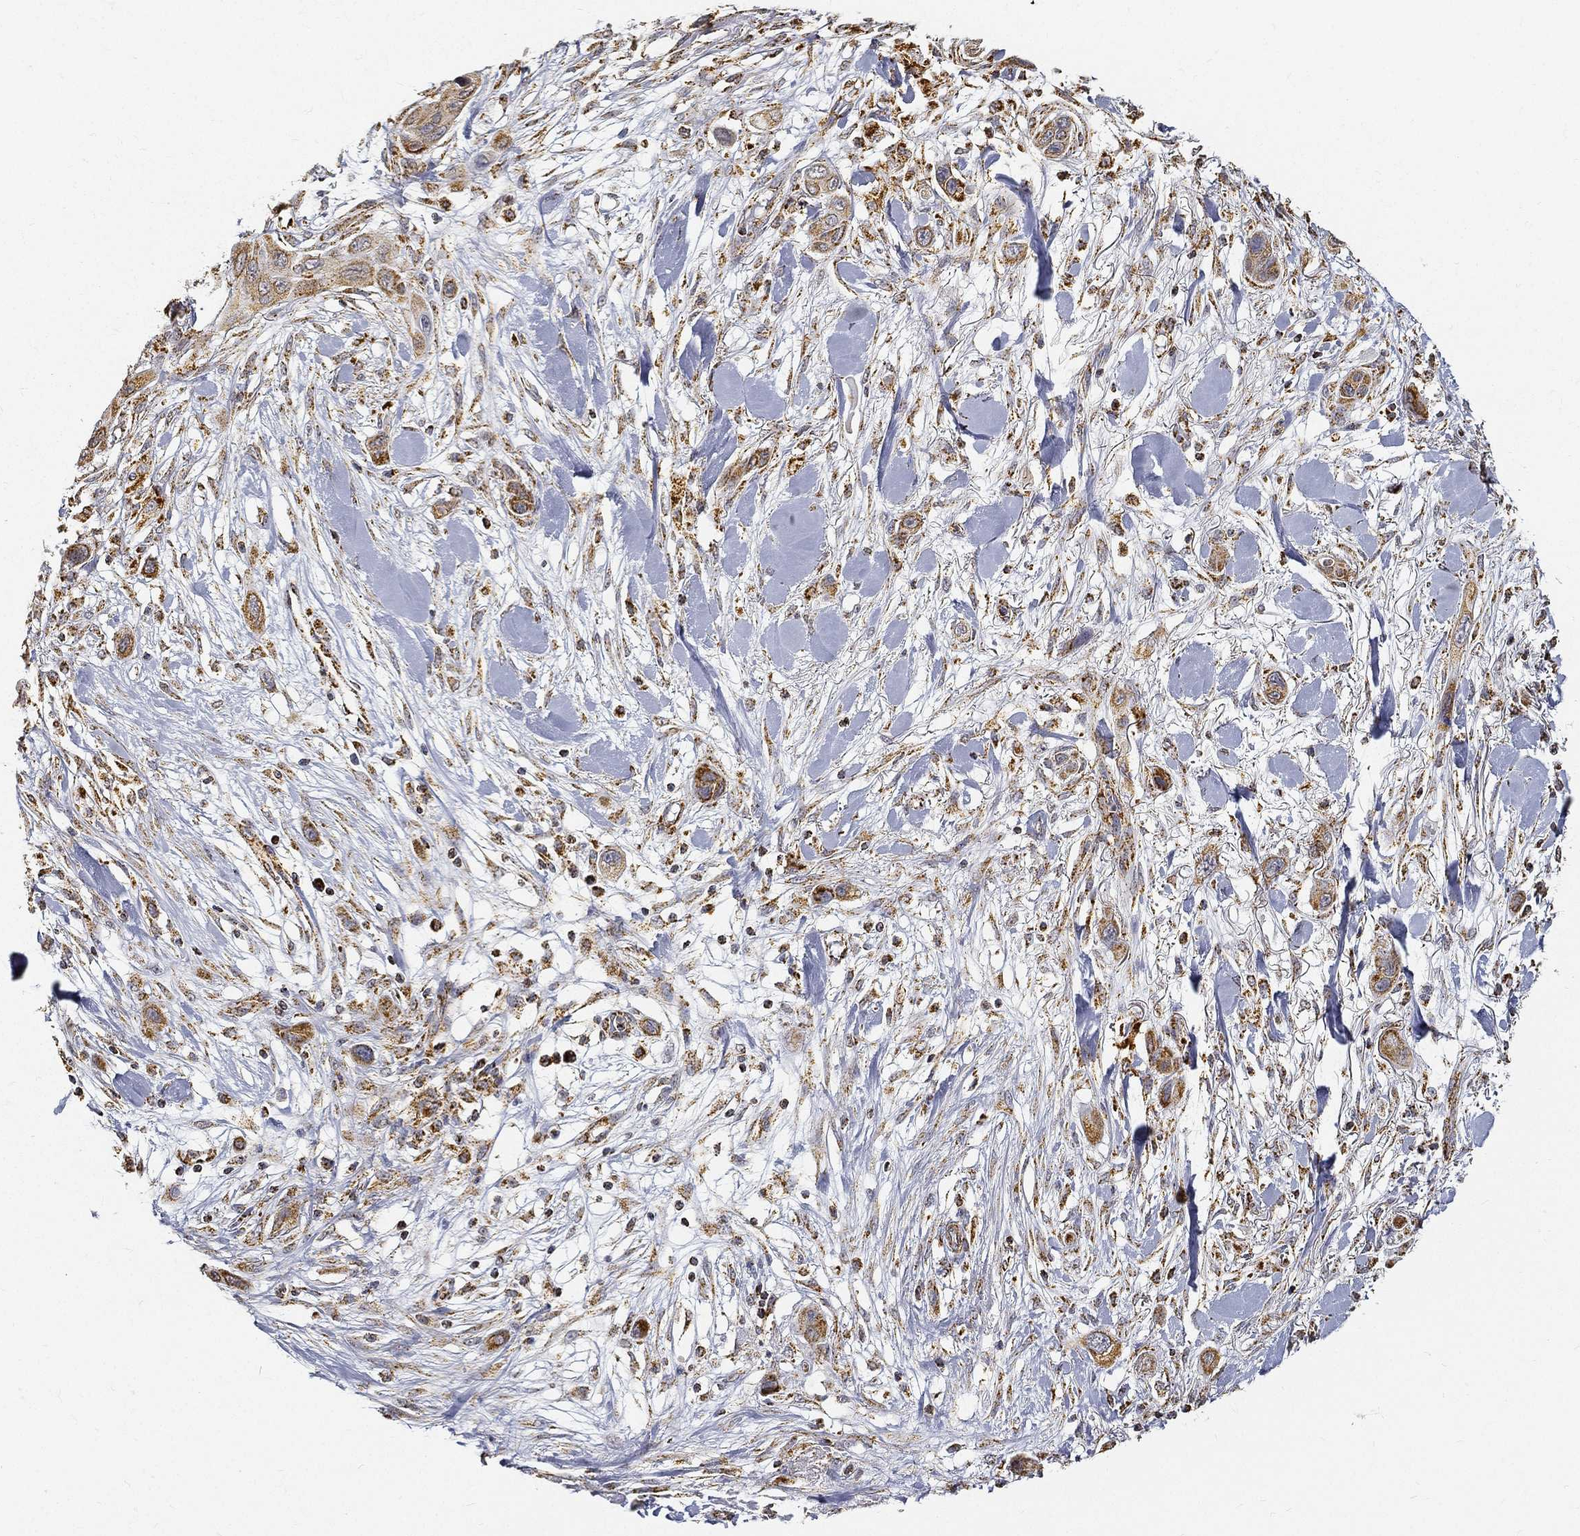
{"staining": {"intensity": "moderate", "quantity": "25%-75%", "location": "cytoplasmic/membranous"}, "tissue": "skin cancer", "cell_type": "Tumor cells", "image_type": "cancer", "snomed": [{"axis": "morphology", "description": "Squamous cell carcinoma, NOS"}, {"axis": "topography", "description": "Skin"}], "caption": "A medium amount of moderate cytoplasmic/membranous expression is present in approximately 25%-75% of tumor cells in squamous cell carcinoma (skin) tissue.", "gene": "NDUFAB1", "patient": {"sex": "male", "age": 79}}